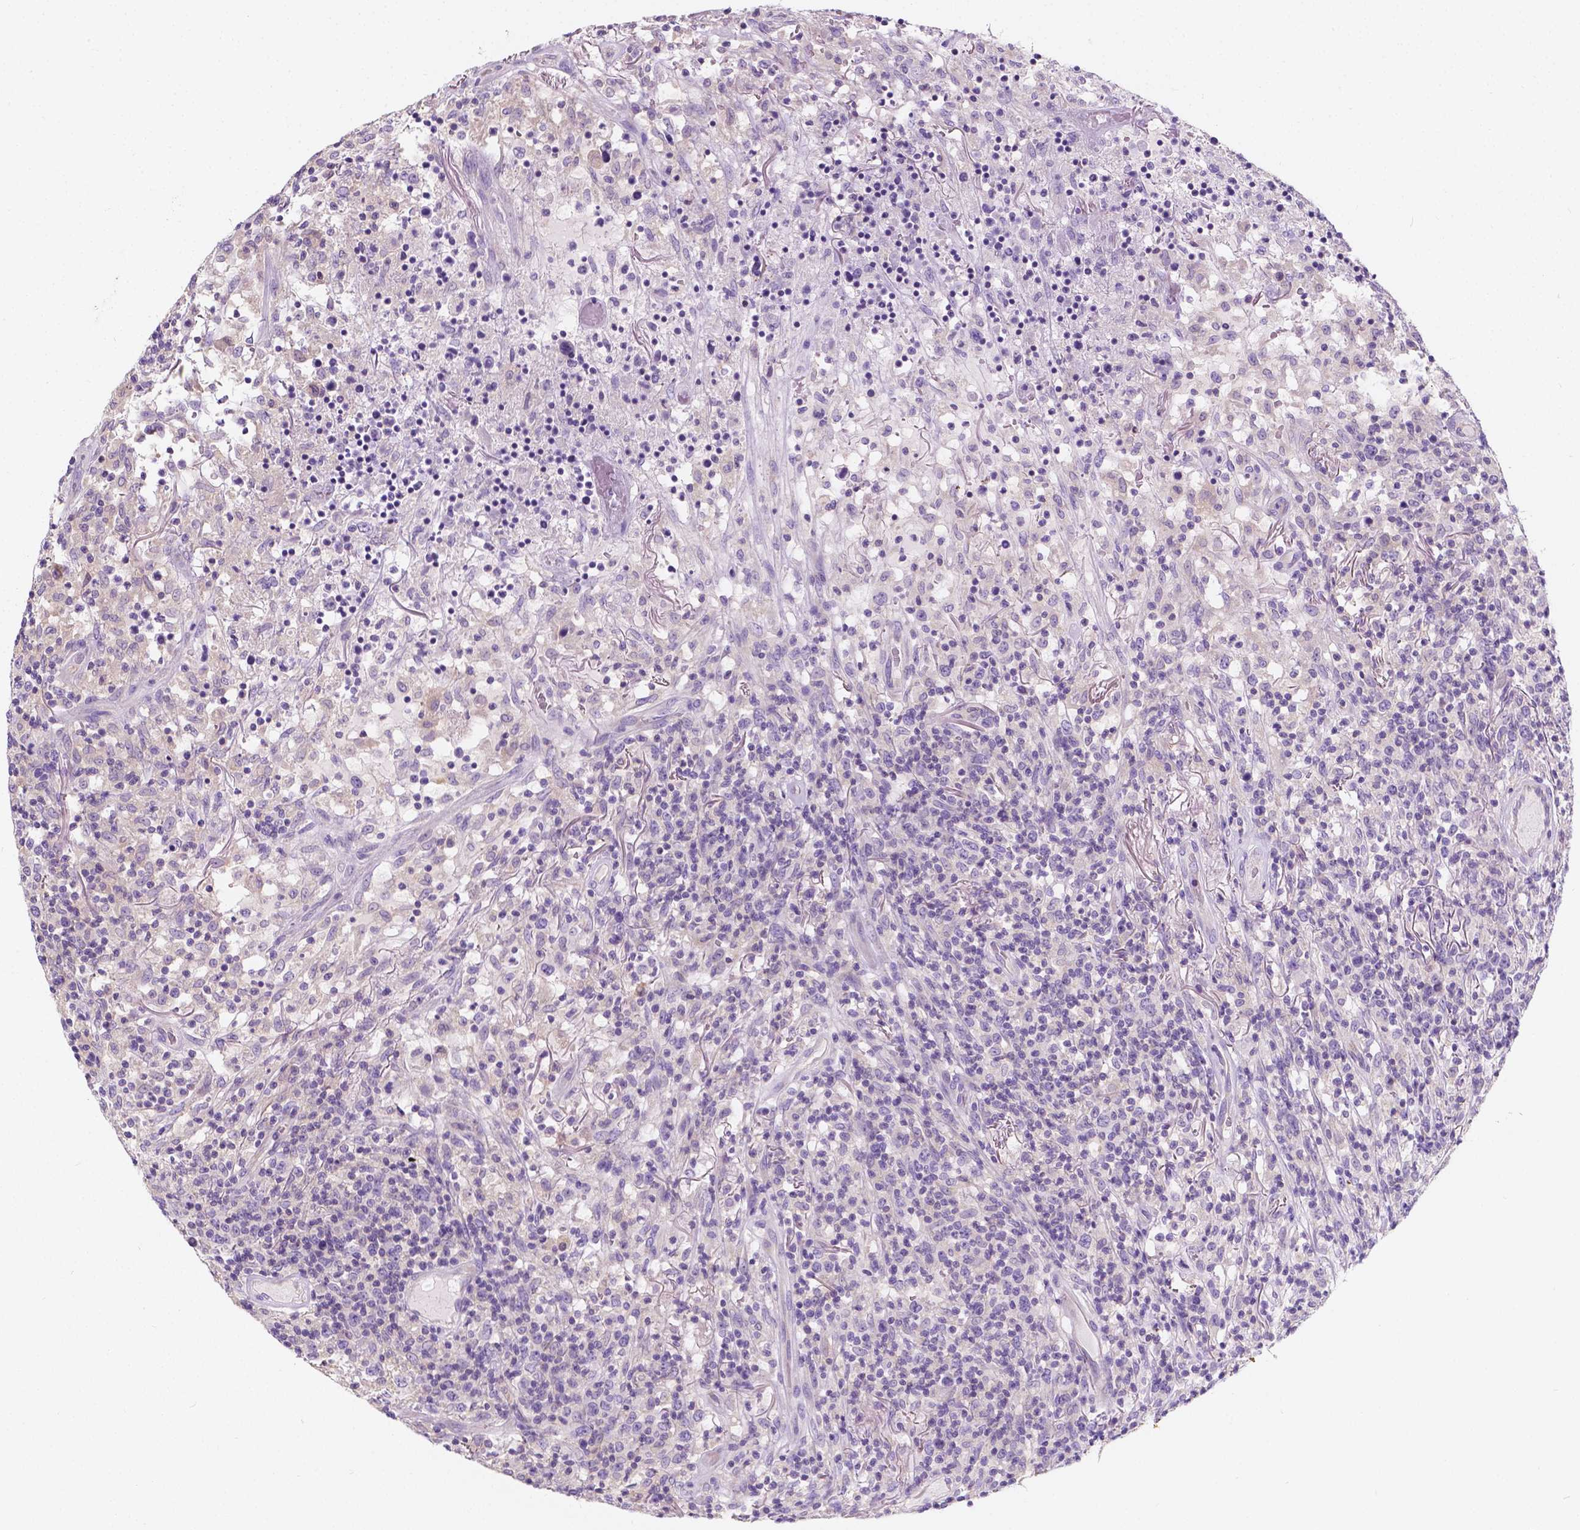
{"staining": {"intensity": "negative", "quantity": "none", "location": "none"}, "tissue": "lymphoma", "cell_type": "Tumor cells", "image_type": "cancer", "snomed": [{"axis": "morphology", "description": "Malignant lymphoma, non-Hodgkin's type, High grade"}, {"axis": "topography", "description": "Lung"}], "caption": "Immunohistochemical staining of lymphoma displays no significant staining in tumor cells.", "gene": "SIRT2", "patient": {"sex": "male", "age": 79}}